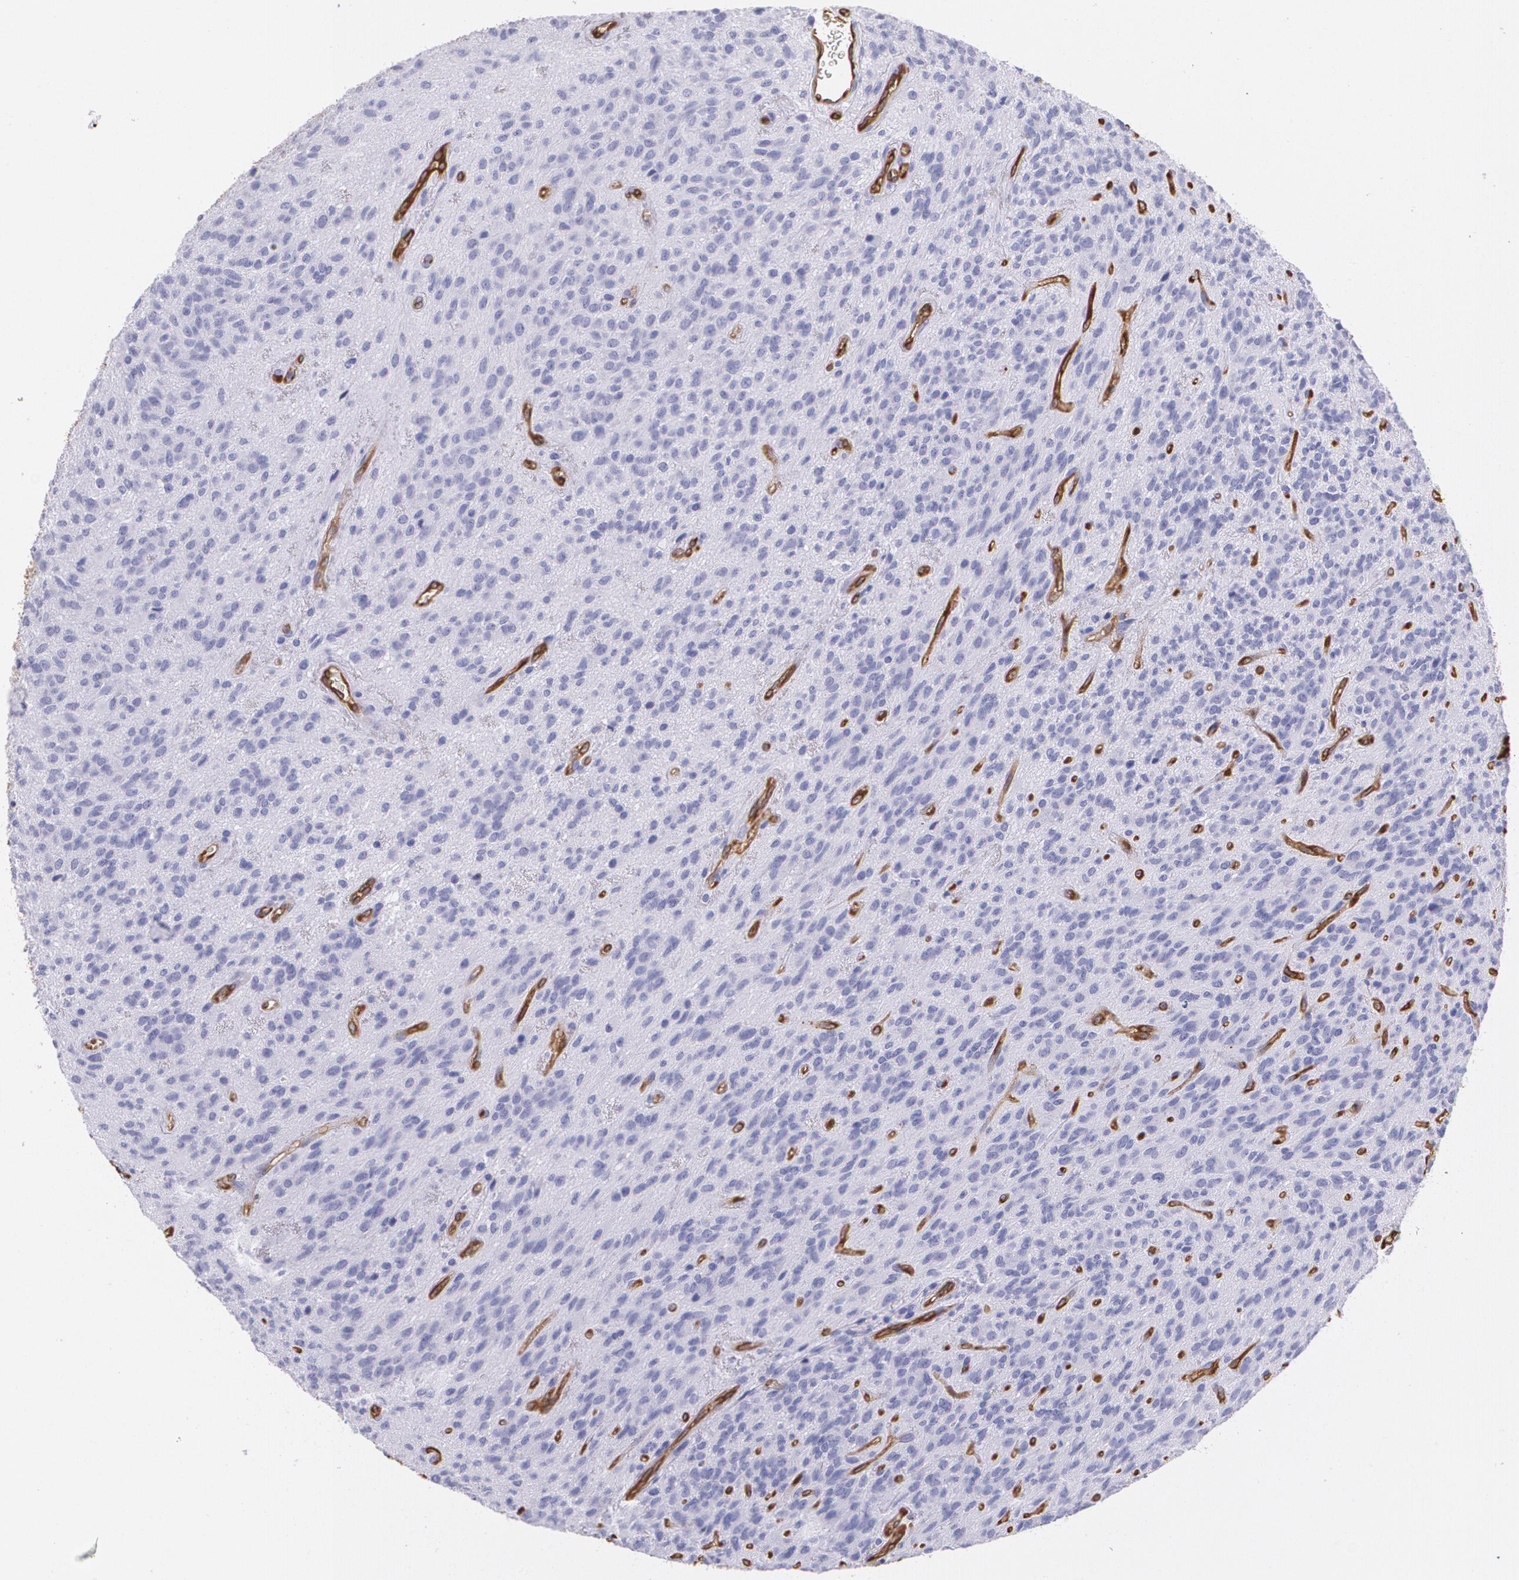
{"staining": {"intensity": "negative", "quantity": "none", "location": "none"}, "tissue": "glioma", "cell_type": "Tumor cells", "image_type": "cancer", "snomed": [{"axis": "morphology", "description": "Glioma, malignant, Low grade"}, {"axis": "topography", "description": "Brain"}], "caption": "Human malignant glioma (low-grade) stained for a protein using immunohistochemistry (IHC) shows no staining in tumor cells.", "gene": "MMP2", "patient": {"sex": "female", "age": 15}}